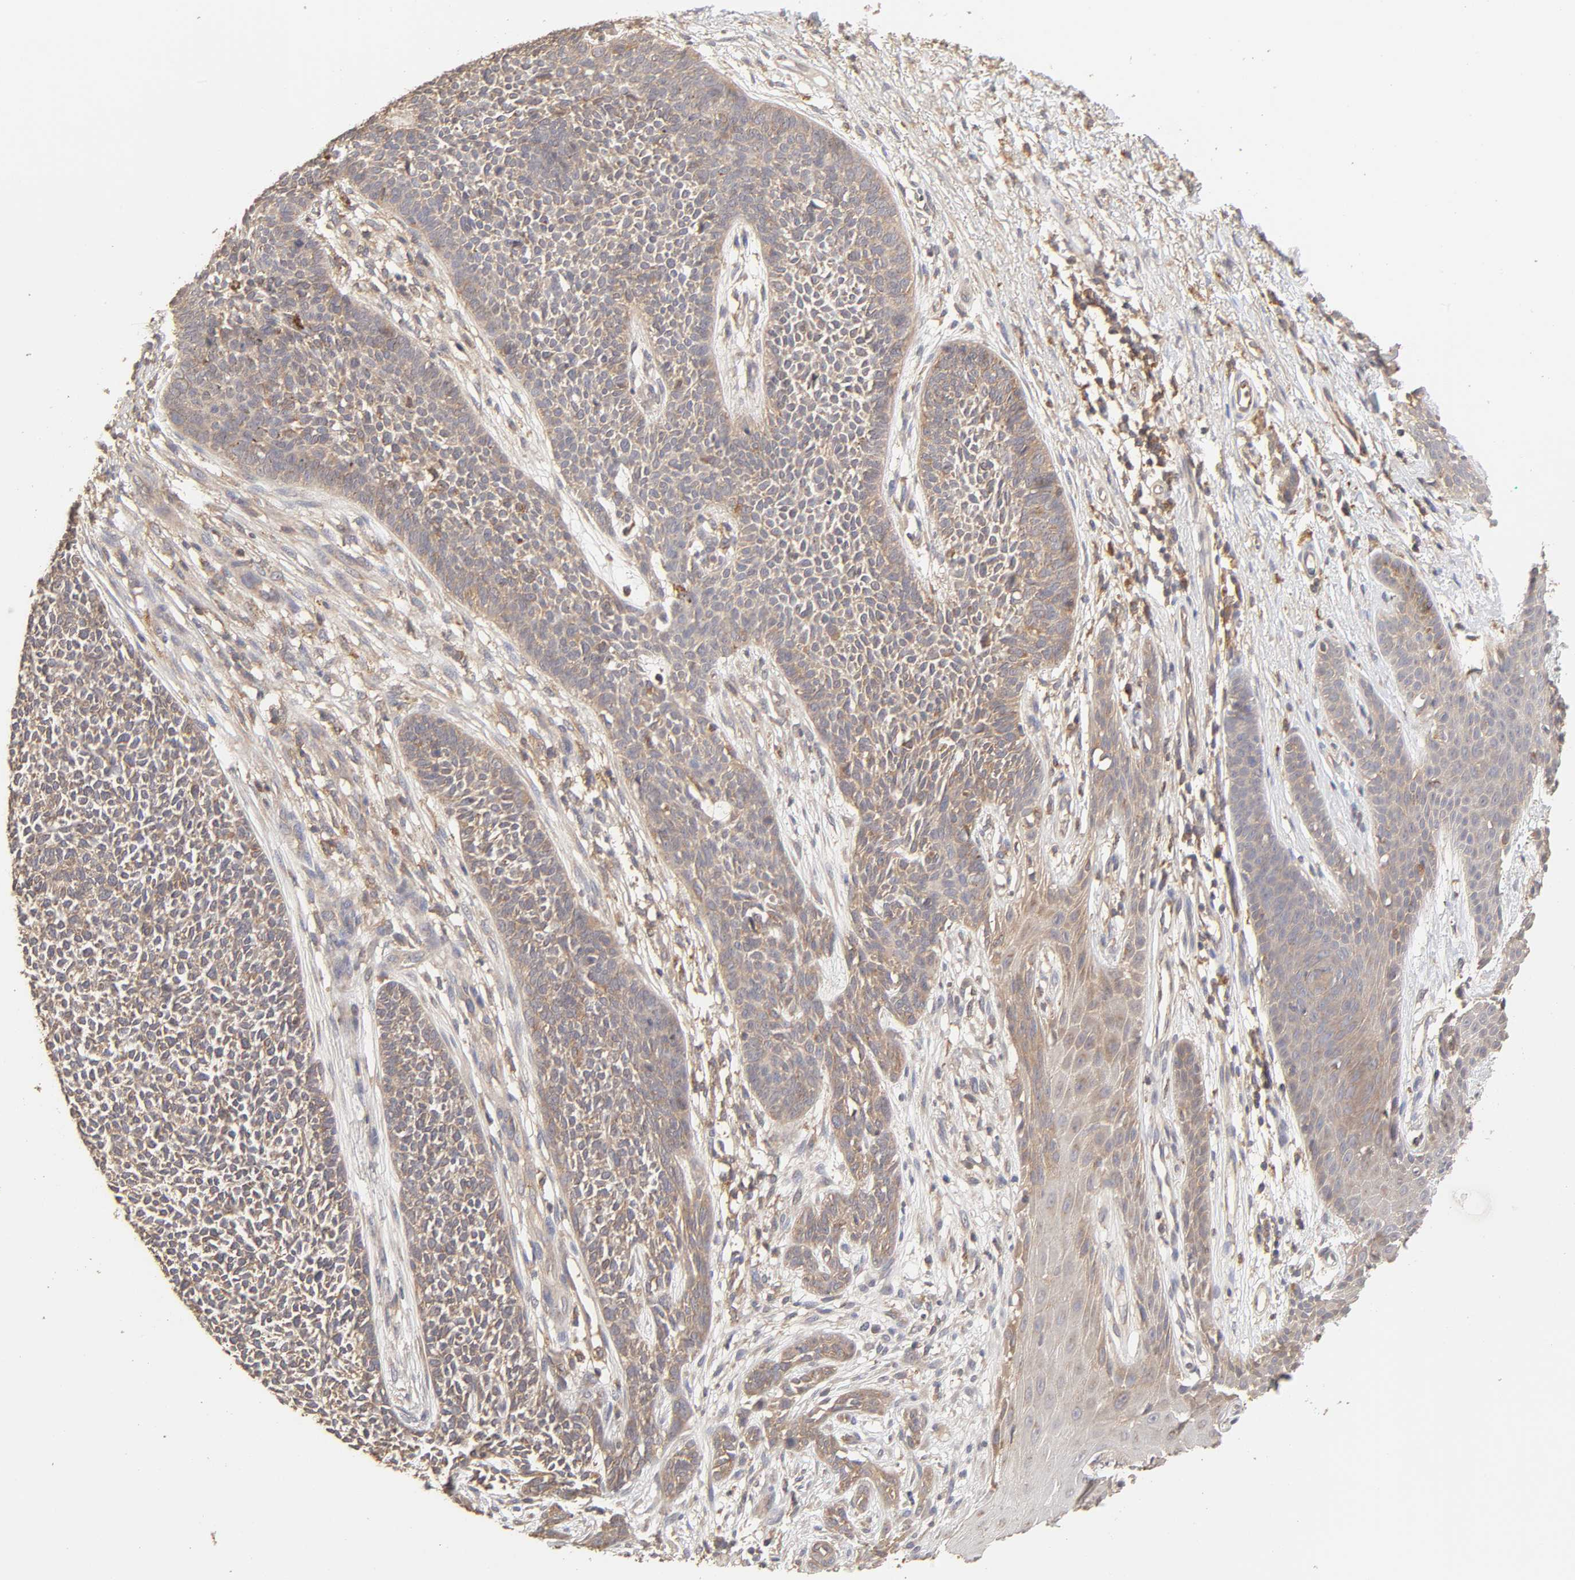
{"staining": {"intensity": "weak", "quantity": "<25%", "location": "cytoplasmic/membranous"}, "tissue": "skin cancer", "cell_type": "Tumor cells", "image_type": "cancer", "snomed": [{"axis": "morphology", "description": "Basal cell carcinoma"}, {"axis": "topography", "description": "Skin"}], "caption": "Skin cancer (basal cell carcinoma) was stained to show a protein in brown. There is no significant staining in tumor cells.", "gene": "AP1G2", "patient": {"sex": "female", "age": 84}}